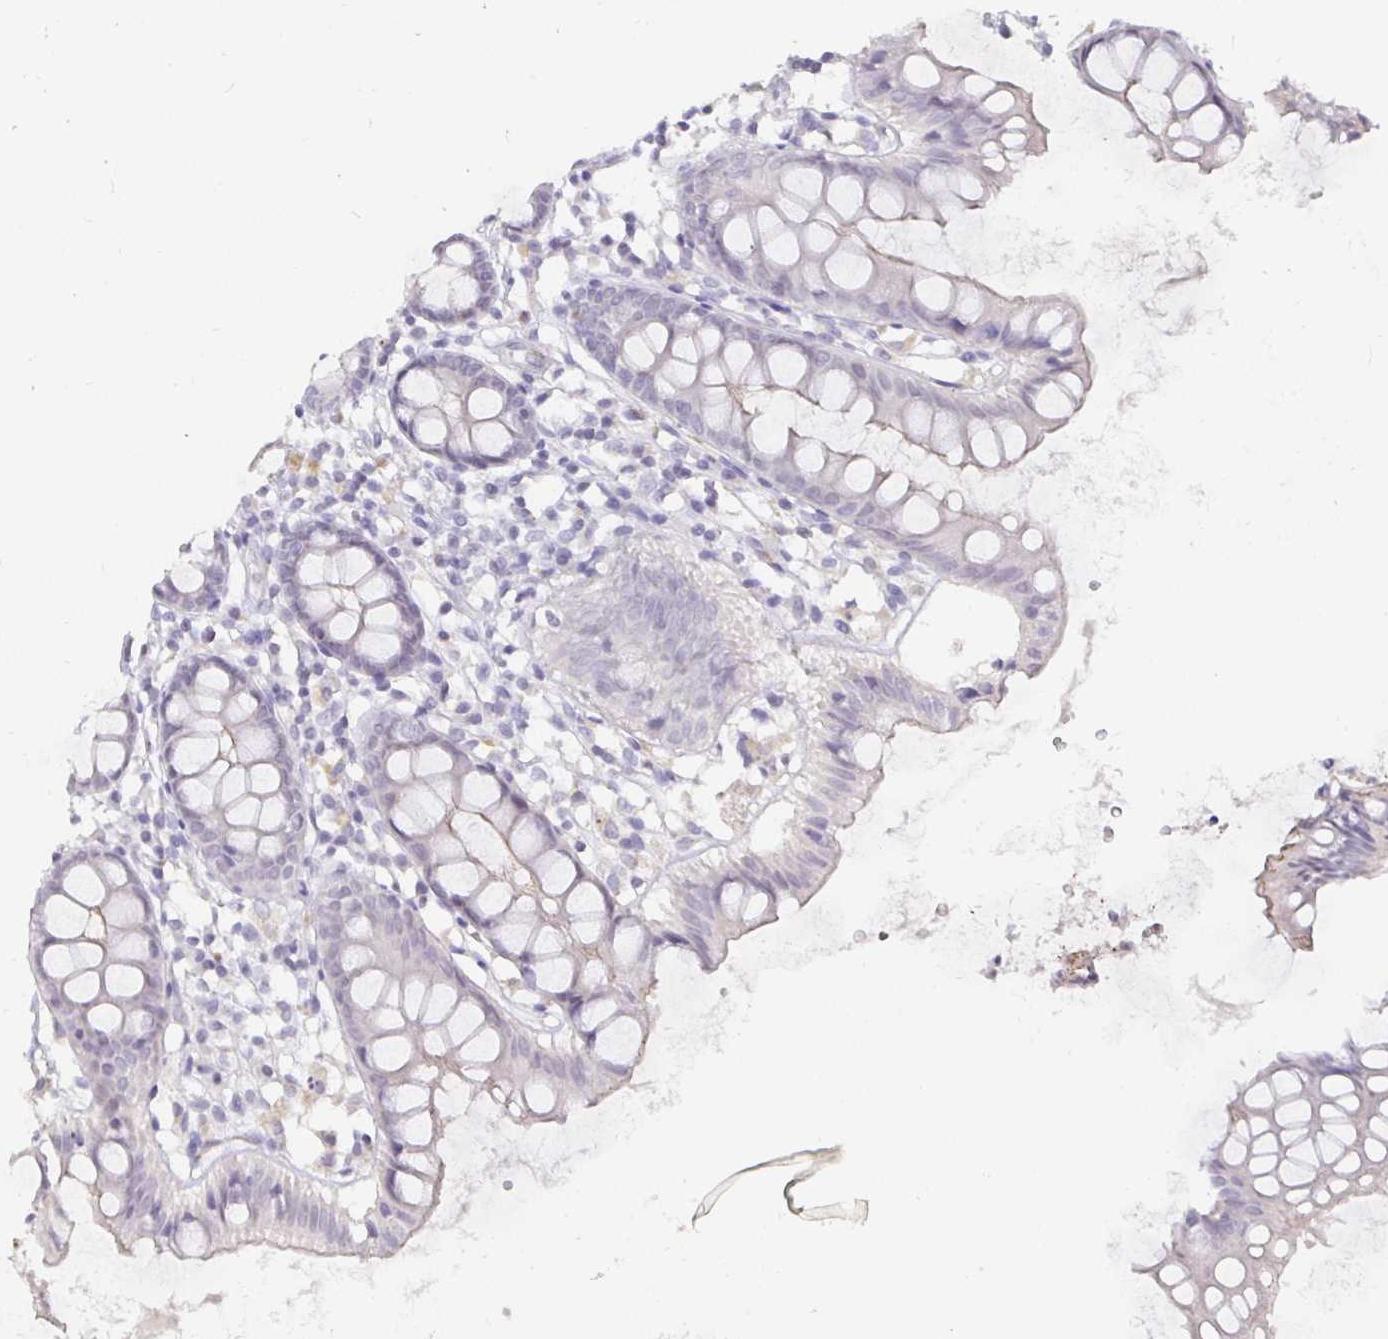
{"staining": {"intensity": "negative", "quantity": "none", "location": "none"}, "tissue": "colon", "cell_type": "Endothelial cells", "image_type": "normal", "snomed": [{"axis": "morphology", "description": "Normal tissue, NOS"}, {"axis": "topography", "description": "Colon"}], "caption": "Endothelial cells show no significant positivity in normal colon. Nuclei are stained in blue.", "gene": "PDX1", "patient": {"sex": "female", "age": 84}}